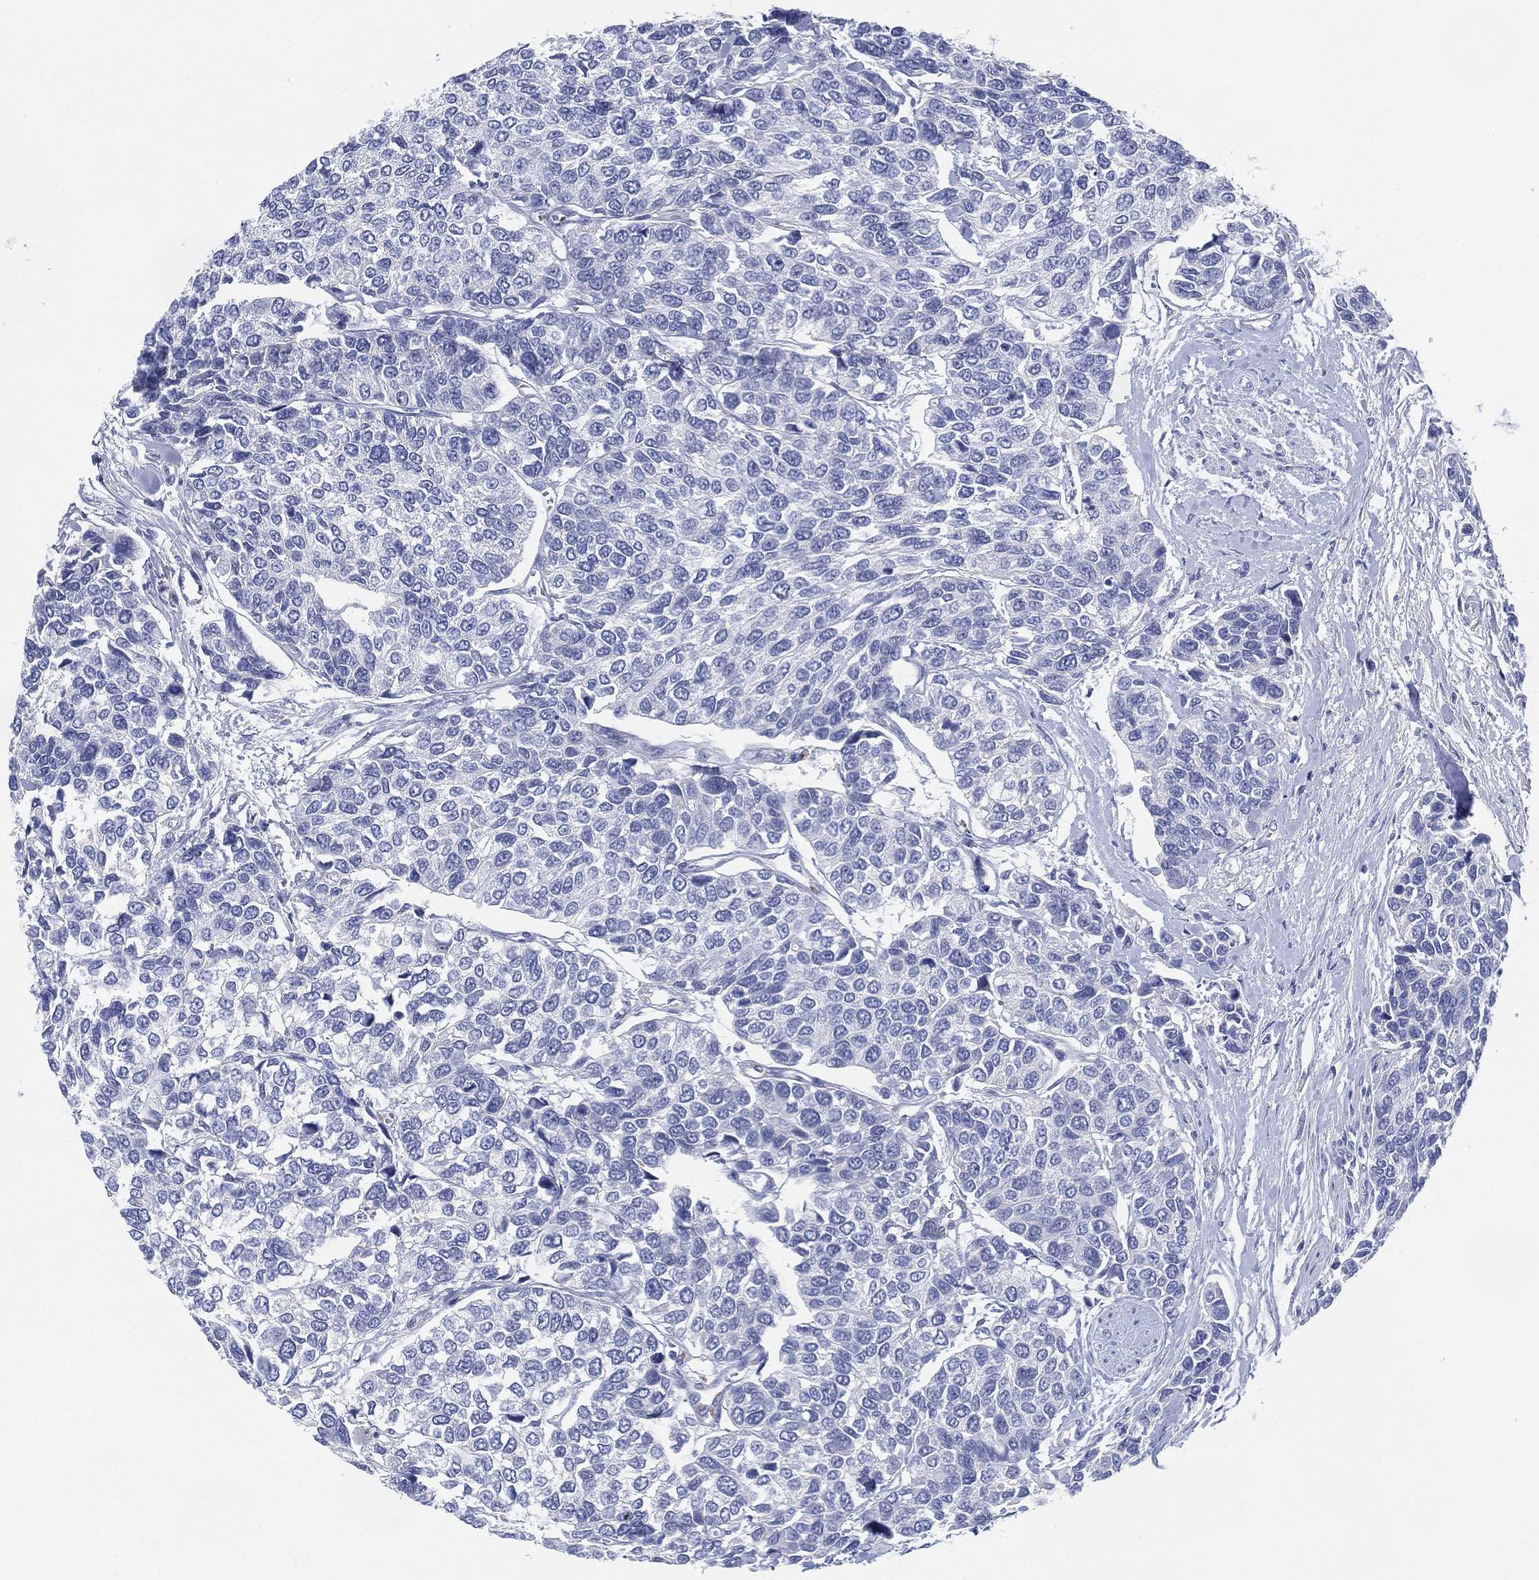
{"staining": {"intensity": "negative", "quantity": "none", "location": "none"}, "tissue": "urothelial cancer", "cell_type": "Tumor cells", "image_type": "cancer", "snomed": [{"axis": "morphology", "description": "Urothelial carcinoma, High grade"}, {"axis": "topography", "description": "Urinary bladder"}], "caption": "This is an IHC photomicrograph of urothelial carcinoma (high-grade). There is no positivity in tumor cells.", "gene": "ADAD2", "patient": {"sex": "male", "age": 77}}